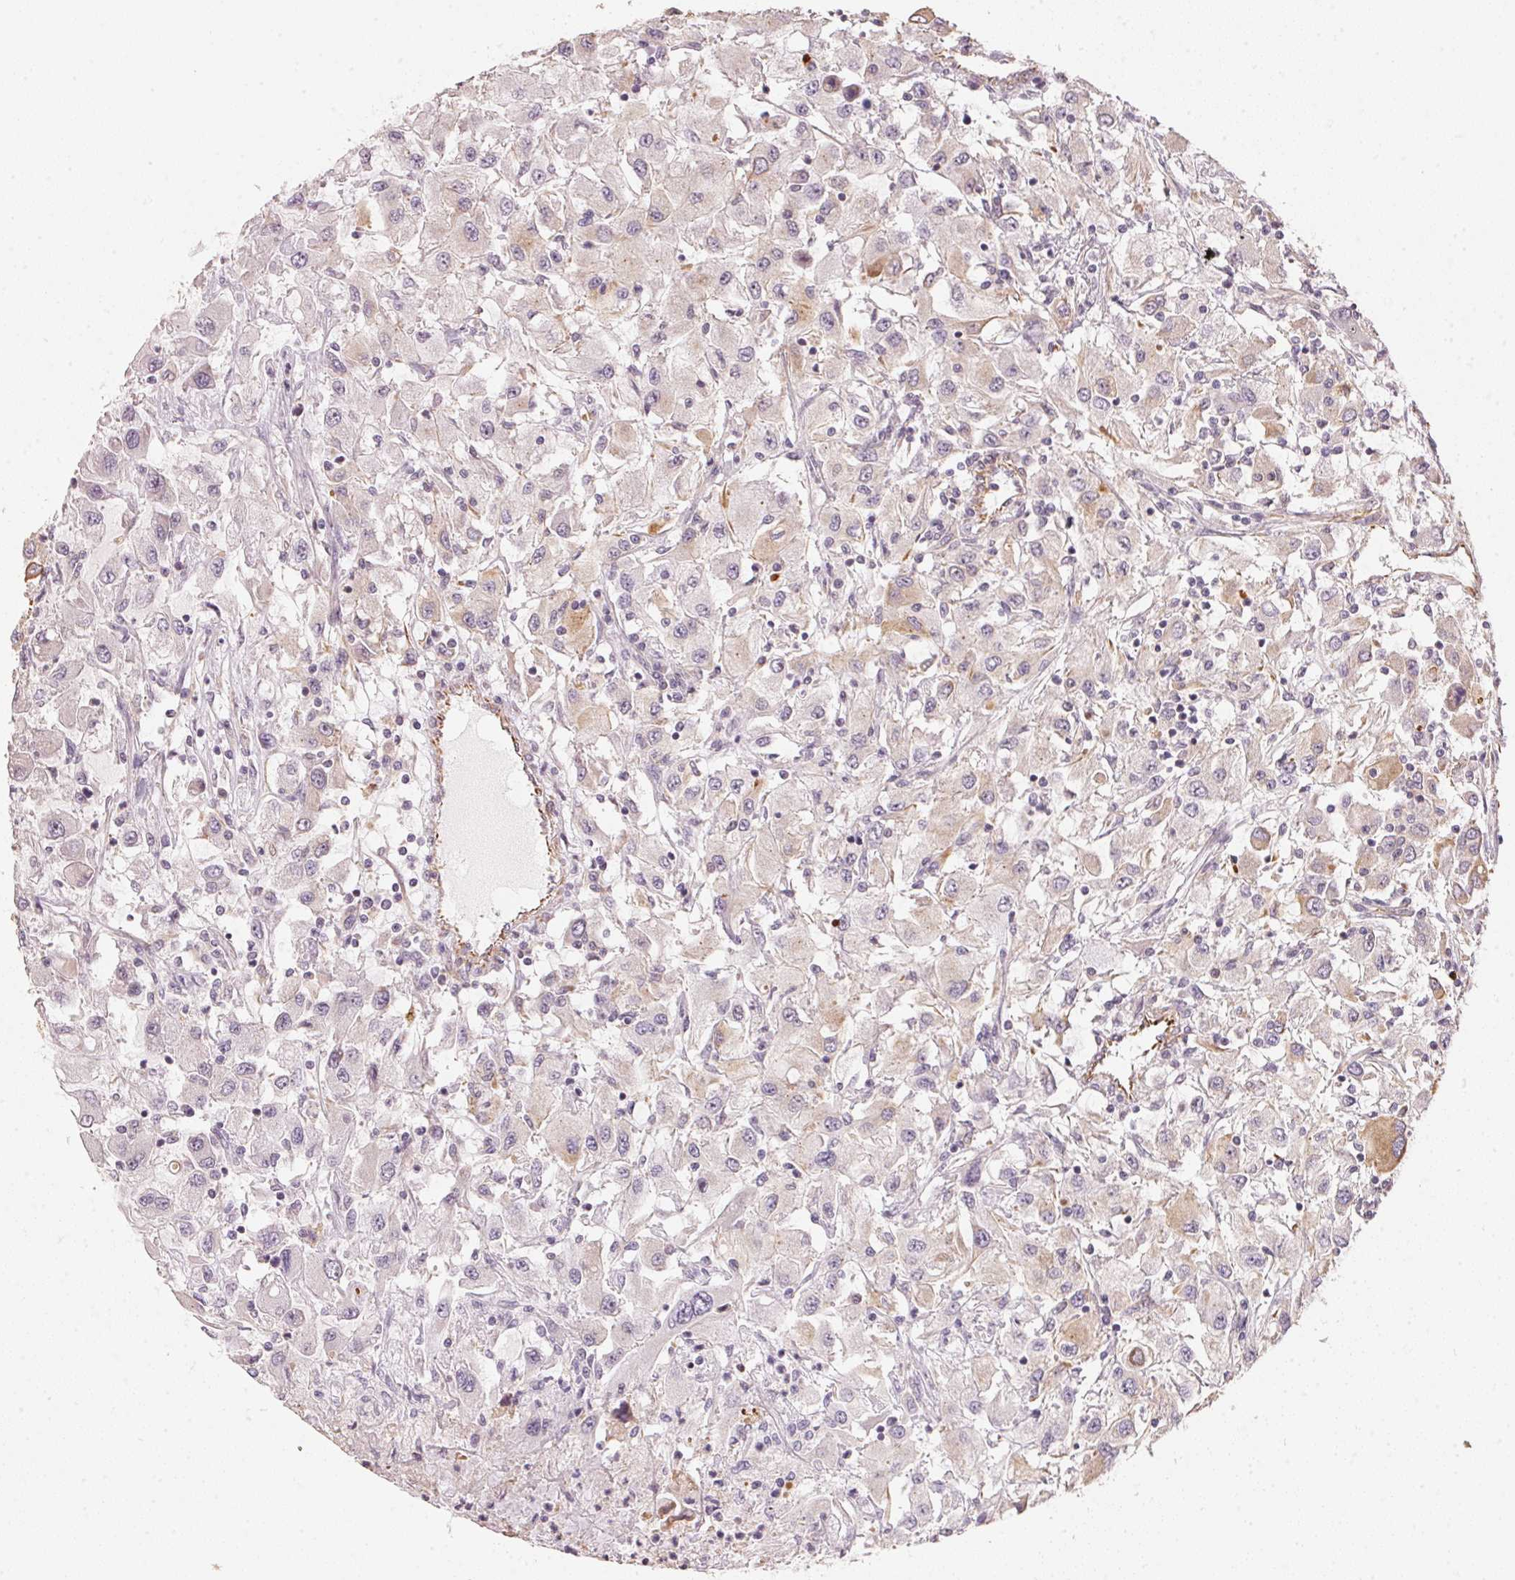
{"staining": {"intensity": "moderate", "quantity": "25%-75%", "location": "cytoplasmic/membranous"}, "tissue": "renal cancer", "cell_type": "Tumor cells", "image_type": "cancer", "snomed": [{"axis": "morphology", "description": "Adenocarcinoma, NOS"}, {"axis": "topography", "description": "Kidney"}], "caption": "Immunohistochemistry photomicrograph of neoplastic tissue: renal adenocarcinoma stained using immunohistochemistry (IHC) demonstrates medium levels of moderate protein expression localized specifically in the cytoplasmic/membranous of tumor cells, appearing as a cytoplasmic/membranous brown color.", "gene": "FOXR2", "patient": {"sex": "female", "age": 67}}